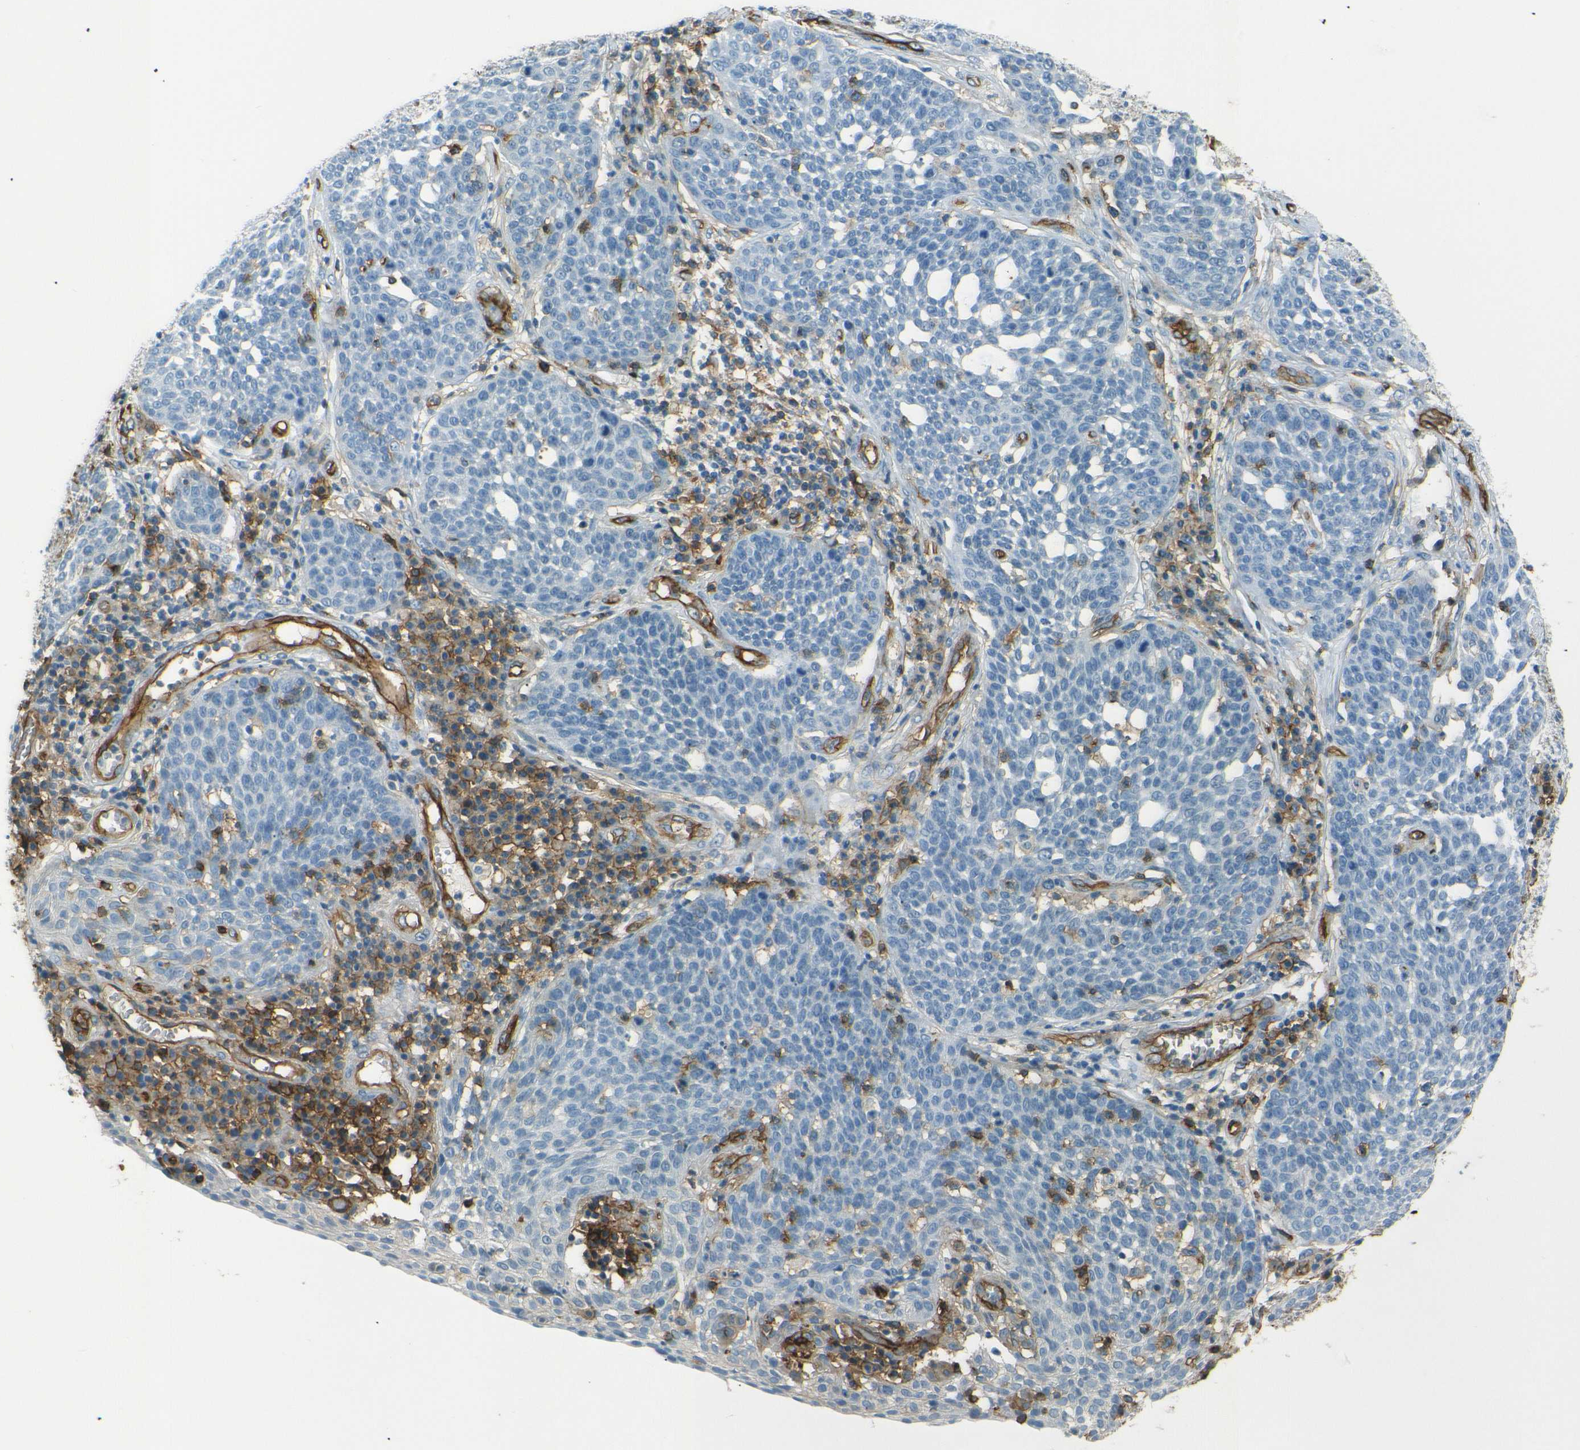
{"staining": {"intensity": "negative", "quantity": "none", "location": "none"}, "tissue": "cervical cancer", "cell_type": "Tumor cells", "image_type": "cancer", "snomed": [{"axis": "morphology", "description": "Squamous cell carcinoma, NOS"}, {"axis": "topography", "description": "Cervix"}], "caption": "An image of cervical cancer (squamous cell carcinoma) stained for a protein displays no brown staining in tumor cells. (DAB (3,3'-diaminobenzidine) IHC, high magnification).", "gene": "ENTPD1", "patient": {"sex": "female", "age": 34}}